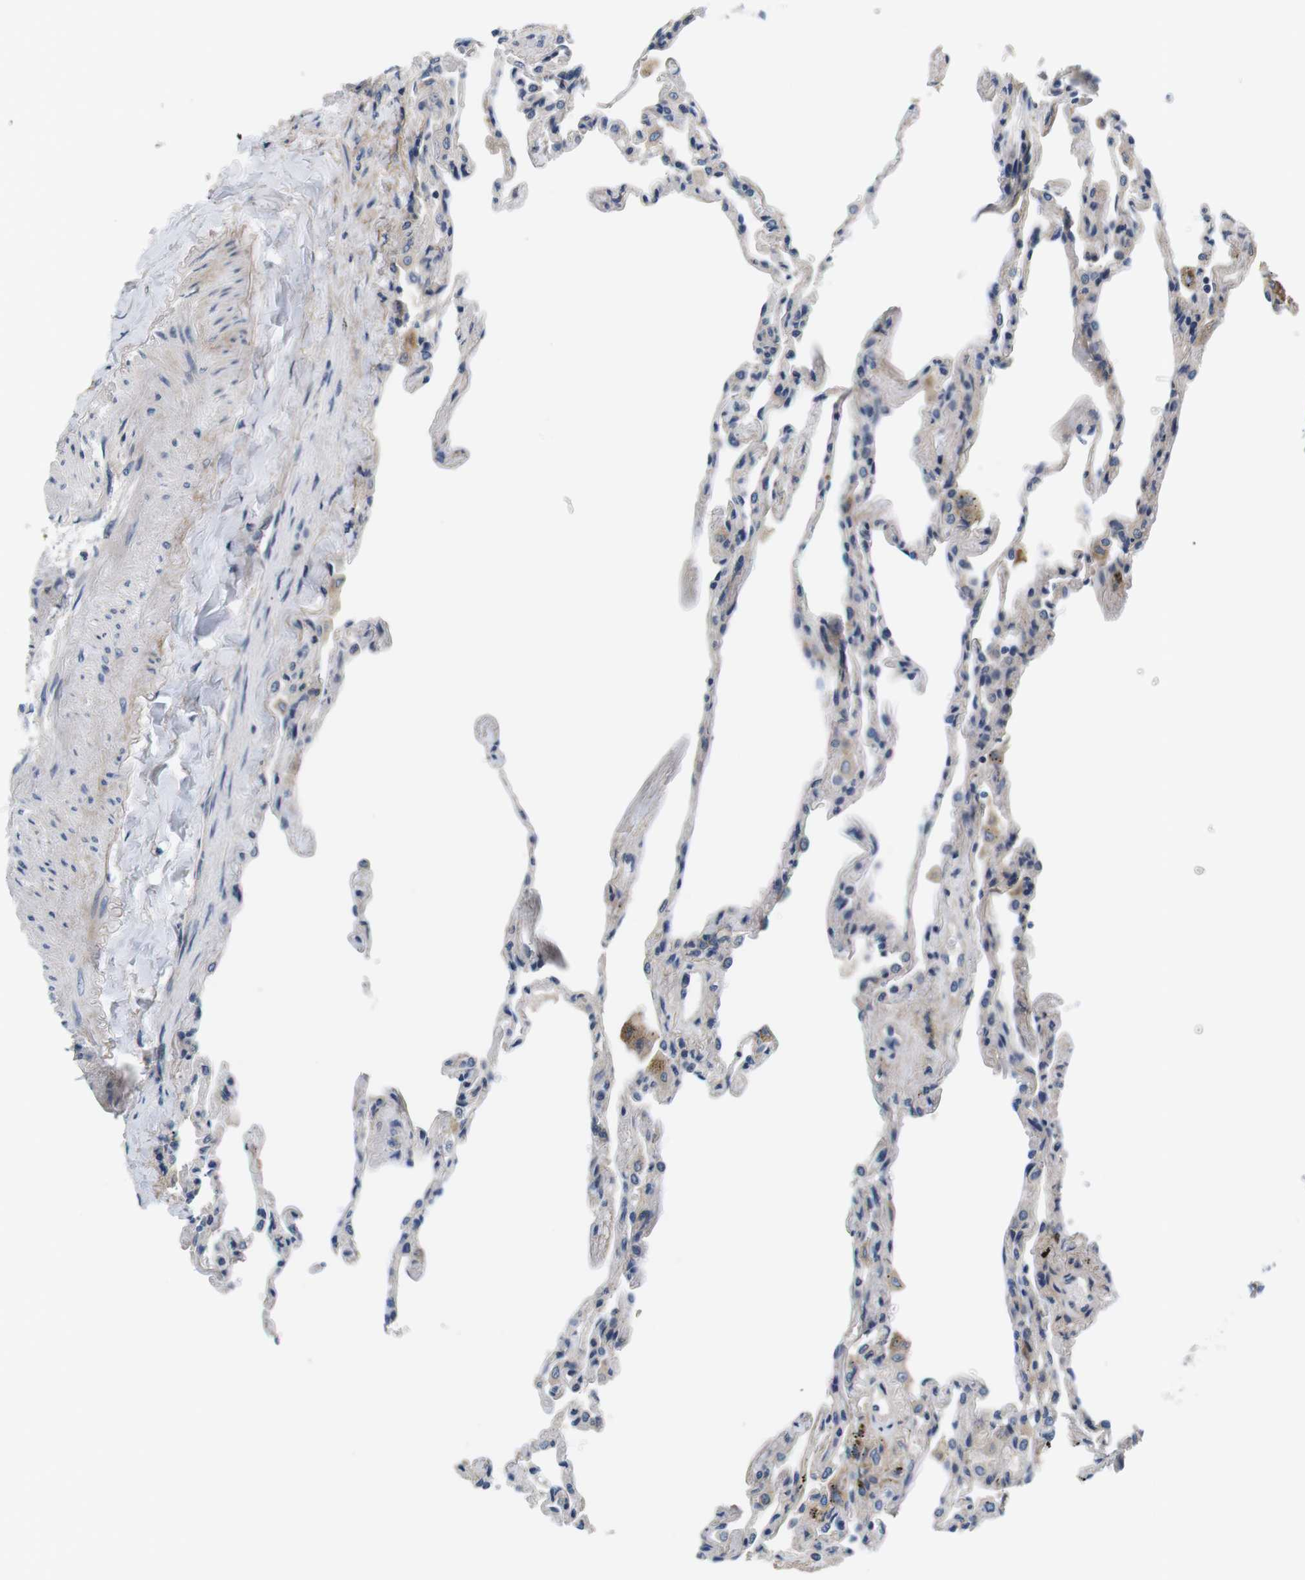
{"staining": {"intensity": "weak", "quantity": "<25%", "location": "cytoplasmic/membranous"}, "tissue": "lung", "cell_type": "Alveolar cells", "image_type": "normal", "snomed": [{"axis": "morphology", "description": "Normal tissue, NOS"}, {"axis": "topography", "description": "Lung"}], "caption": "This is a image of immunohistochemistry (IHC) staining of normal lung, which shows no staining in alveolar cells.", "gene": "SLC30A1", "patient": {"sex": "male", "age": 59}}